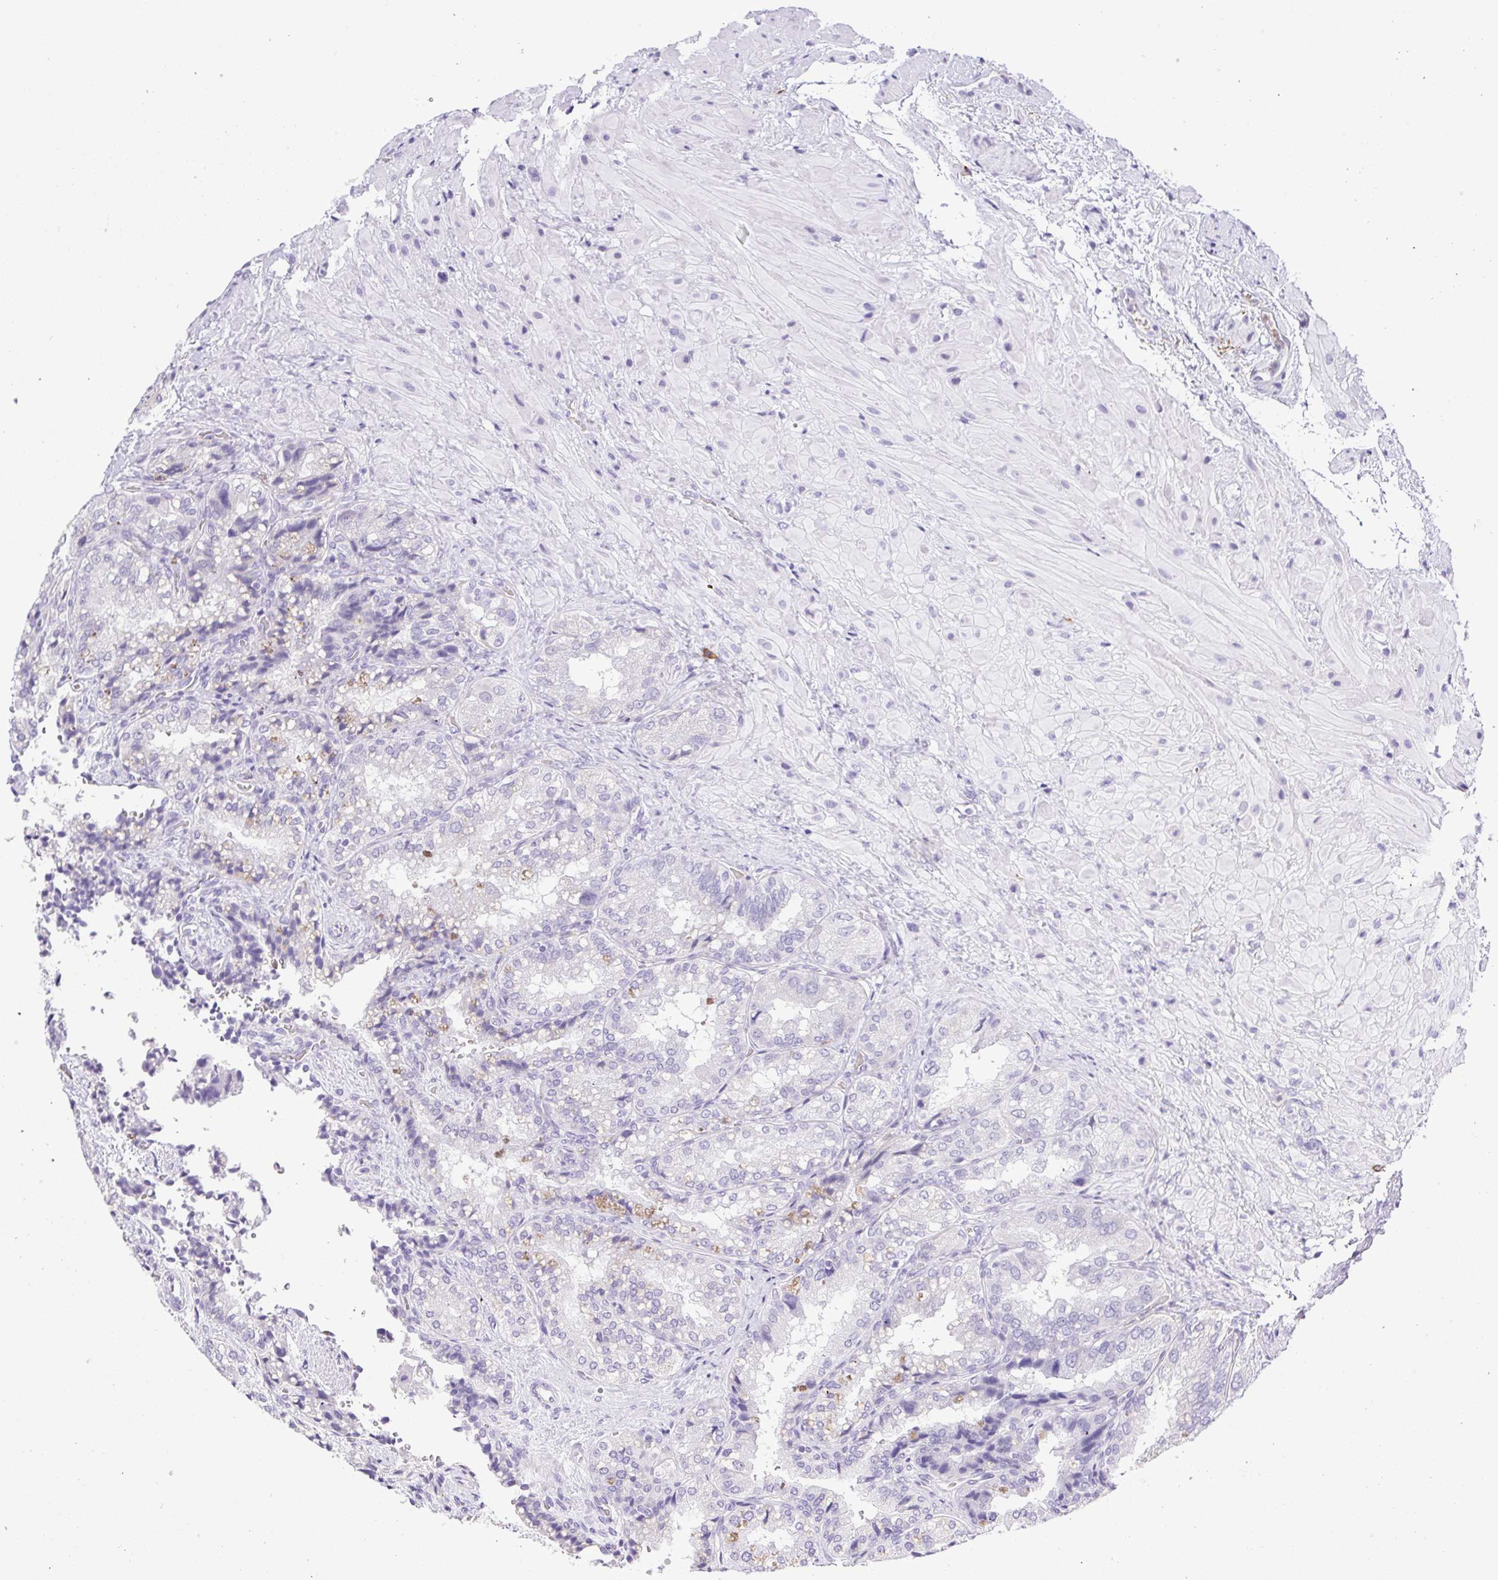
{"staining": {"intensity": "negative", "quantity": "none", "location": "none"}, "tissue": "seminal vesicle", "cell_type": "Glandular cells", "image_type": "normal", "snomed": [{"axis": "morphology", "description": "Normal tissue, NOS"}, {"axis": "topography", "description": "Seminal veicle"}], "caption": "Immunohistochemistry (IHC) of unremarkable human seminal vesicle displays no positivity in glandular cells. (Immunohistochemistry, brightfield microscopy, high magnification).", "gene": "FAM177B", "patient": {"sex": "male", "age": 57}}